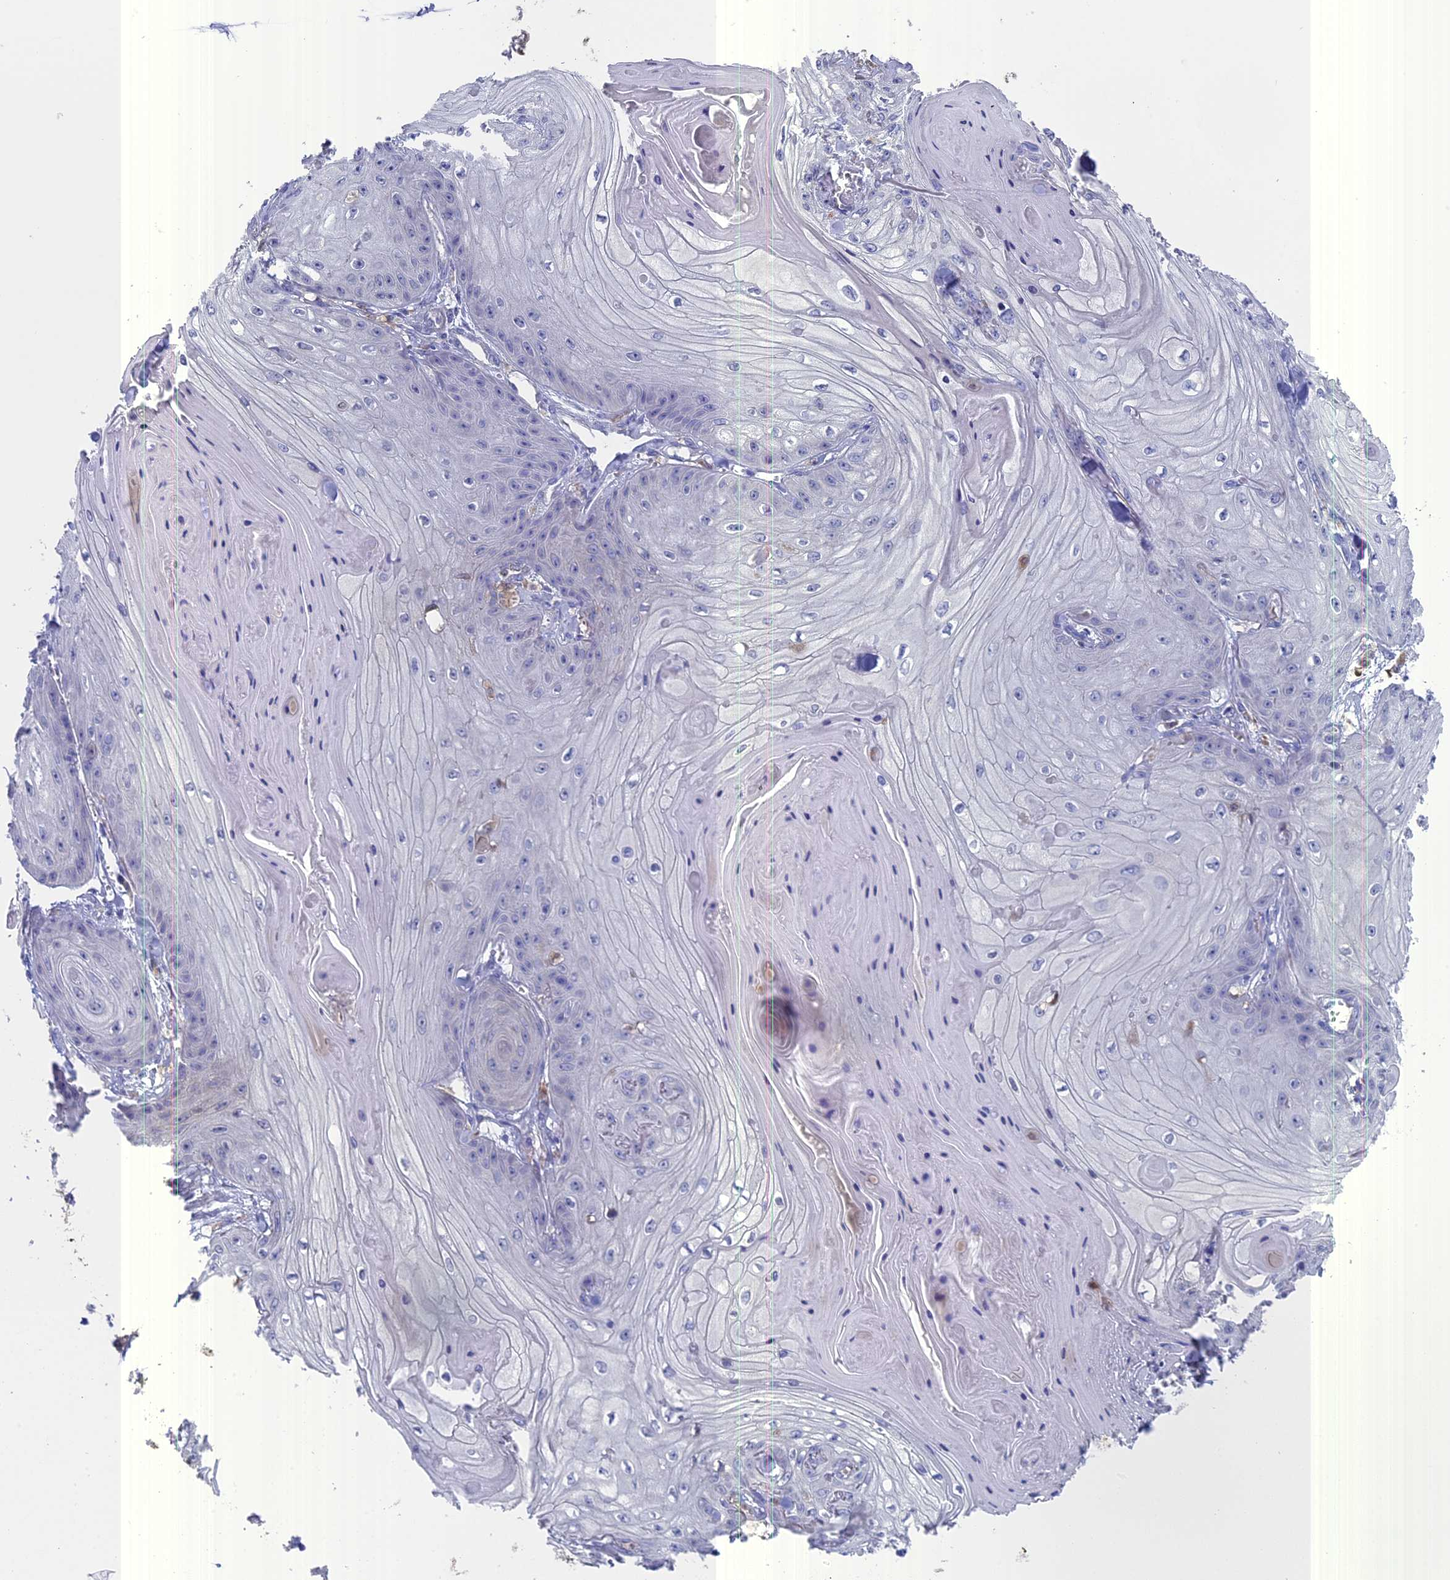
{"staining": {"intensity": "negative", "quantity": "none", "location": "none"}, "tissue": "skin cancer", "cell_type": "Tumor cells", "image_type": "cancer", "snomed": [{"axis": "morphology", "description": "Squamous cell carcinoma, NOS"}, {"axis": "topography", "description": "Skin"}], "caption": "DAB (3,3'-diaminobenzidine) immunohistochemical staining of skin cancer displays no significant staining in tumor cells.", "gene": "NCF4", "patient": {"sex": "male", "age": 74}}